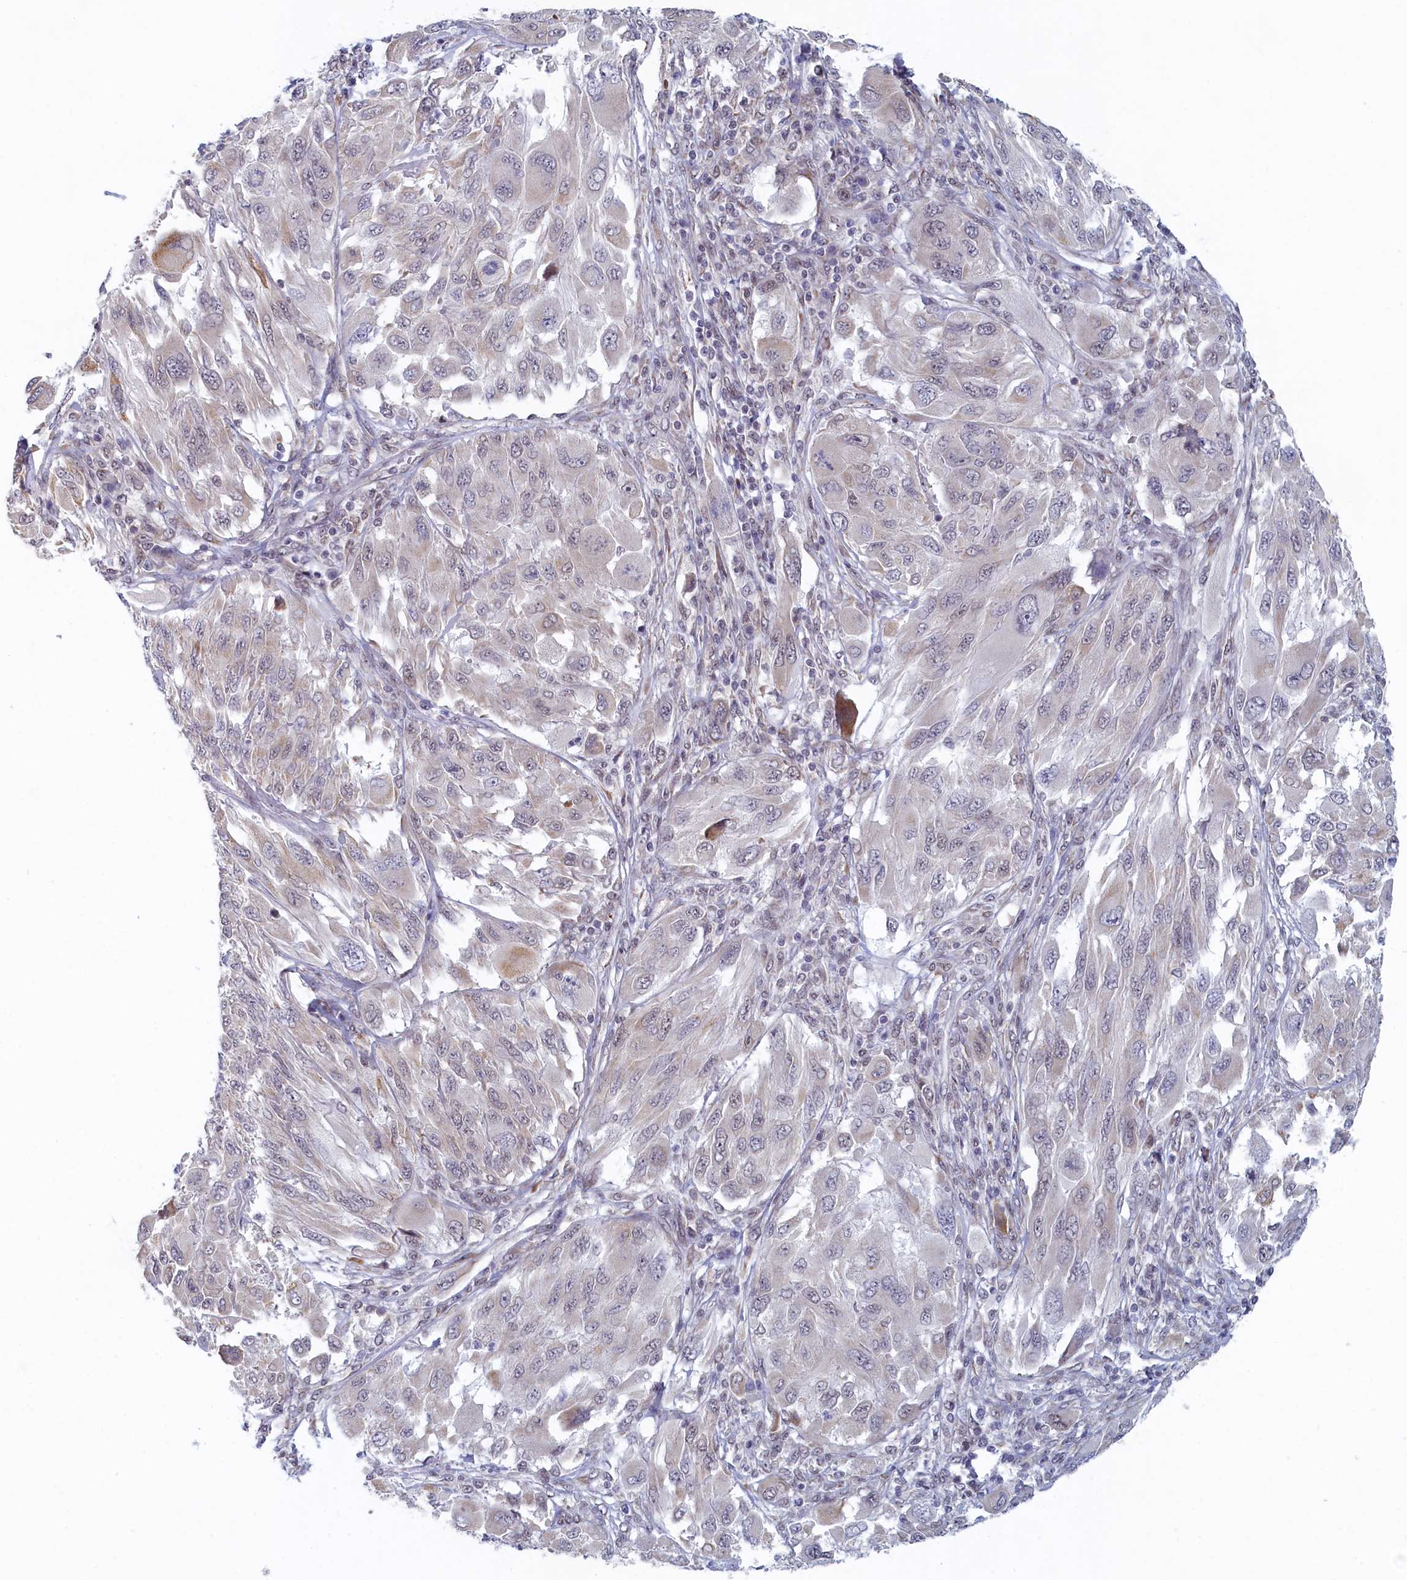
{"staining": {"intensity": "negative", "quantity": "none", "location": "none"}, "tissue": "melanoma", "cell_type": "Tumor cells", "image_type": "cancer", "snomed": [{"axis": "morphology", "description": "Malignant melanoma, NOS"}, {"axis": "topography", "description": "Skin"}], "caption": "Immunohistochemistry photomicrograph of neoplastic tissue: malignant melanoma stained with DAB (3,3'-diaminobenzidine) demonstrates no significant protein expression in tumor cells.", "gene": "DNAJC17", "patient": {"sex": "female", "age": 91}}